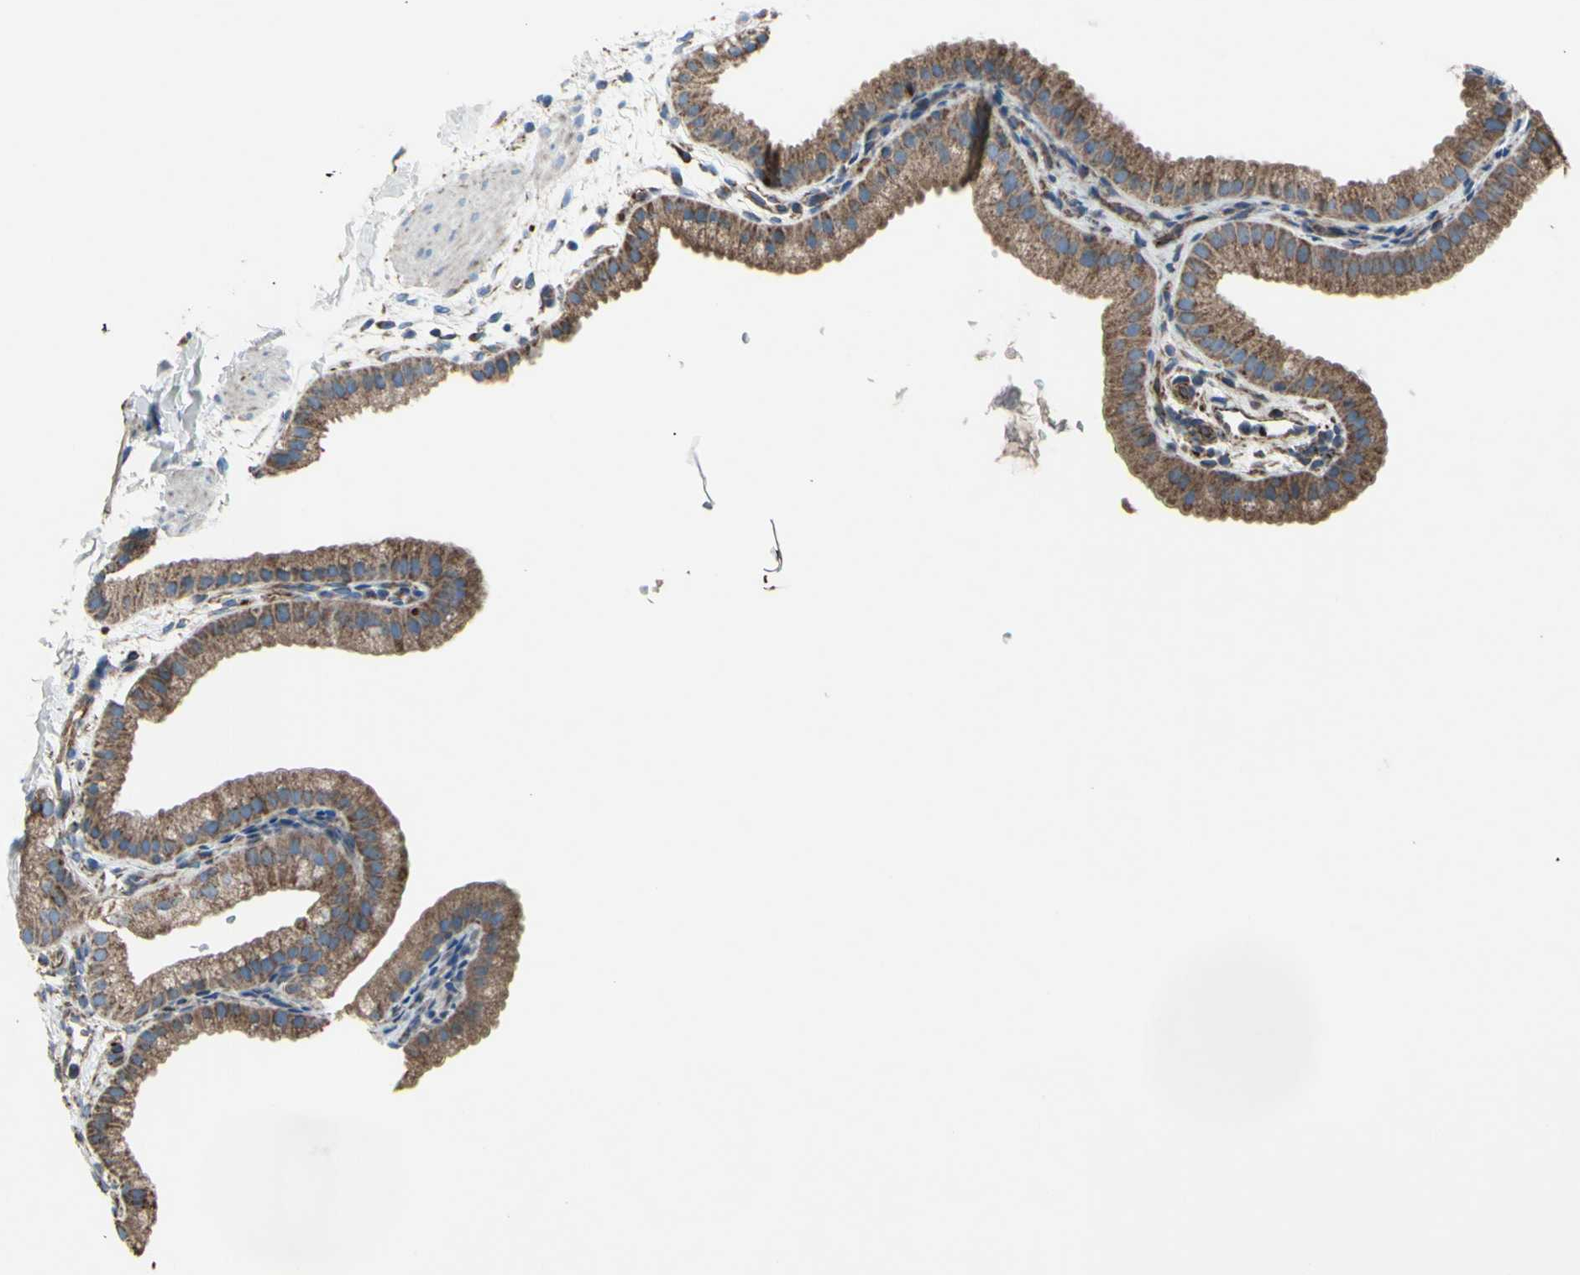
{"staining": {"intensity": "moderate", "quantity": ">75%", "location": "cytoplasmic/membranous"}, "tissue": "gallbladder", "cell_type": "Glandular cells", "image_type": "normal", "snomed": [{"axis": "morphology", "description": "Normal tissue, NOS"}, {"axis": "topography", "description": "Gallbladder"}], "caption": "Gallbladder stained with a brown dye shows moderate cytoplasmic/membranous positive expression in about >75% of glandular cells.", "gene": "EMC7", "patient": {"sex": "female", "age": 64}}